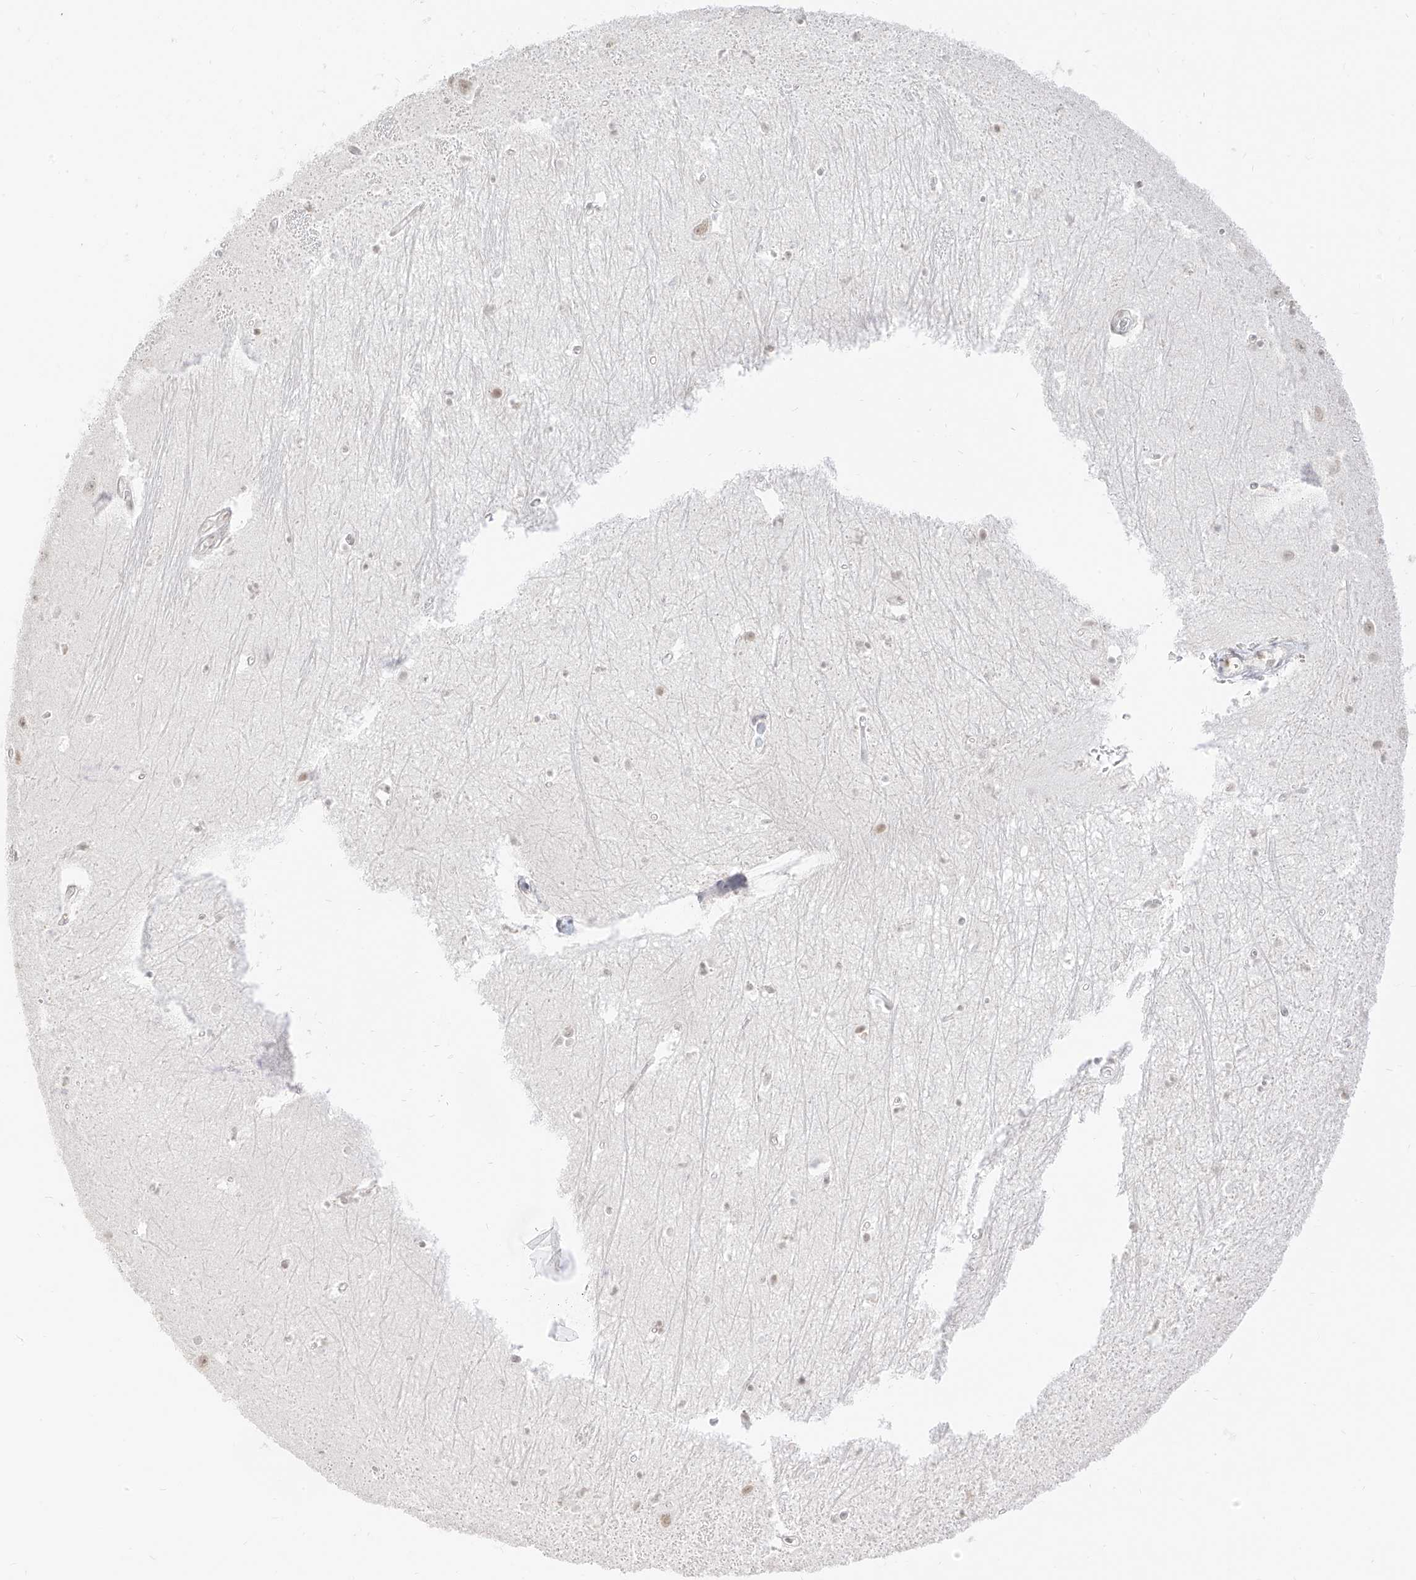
{"staining": {"intensity": "negative", "quantity": "none", "location": "none"}, "tissue": "hippocampus", "cell_type": "Glial cells", "image_type": "normal", "snomed": [{"axis": "morphology", "description": "Normal tissue, NOS"}, {"axis": "topography", "description": "Hippocampus"}], "caption": "Immunohistochemical staining of benign hippocampus shows no significant expression in glial cells.", "gene": "SUPT5H", "patient": {"sex": "female", "age": 64}}